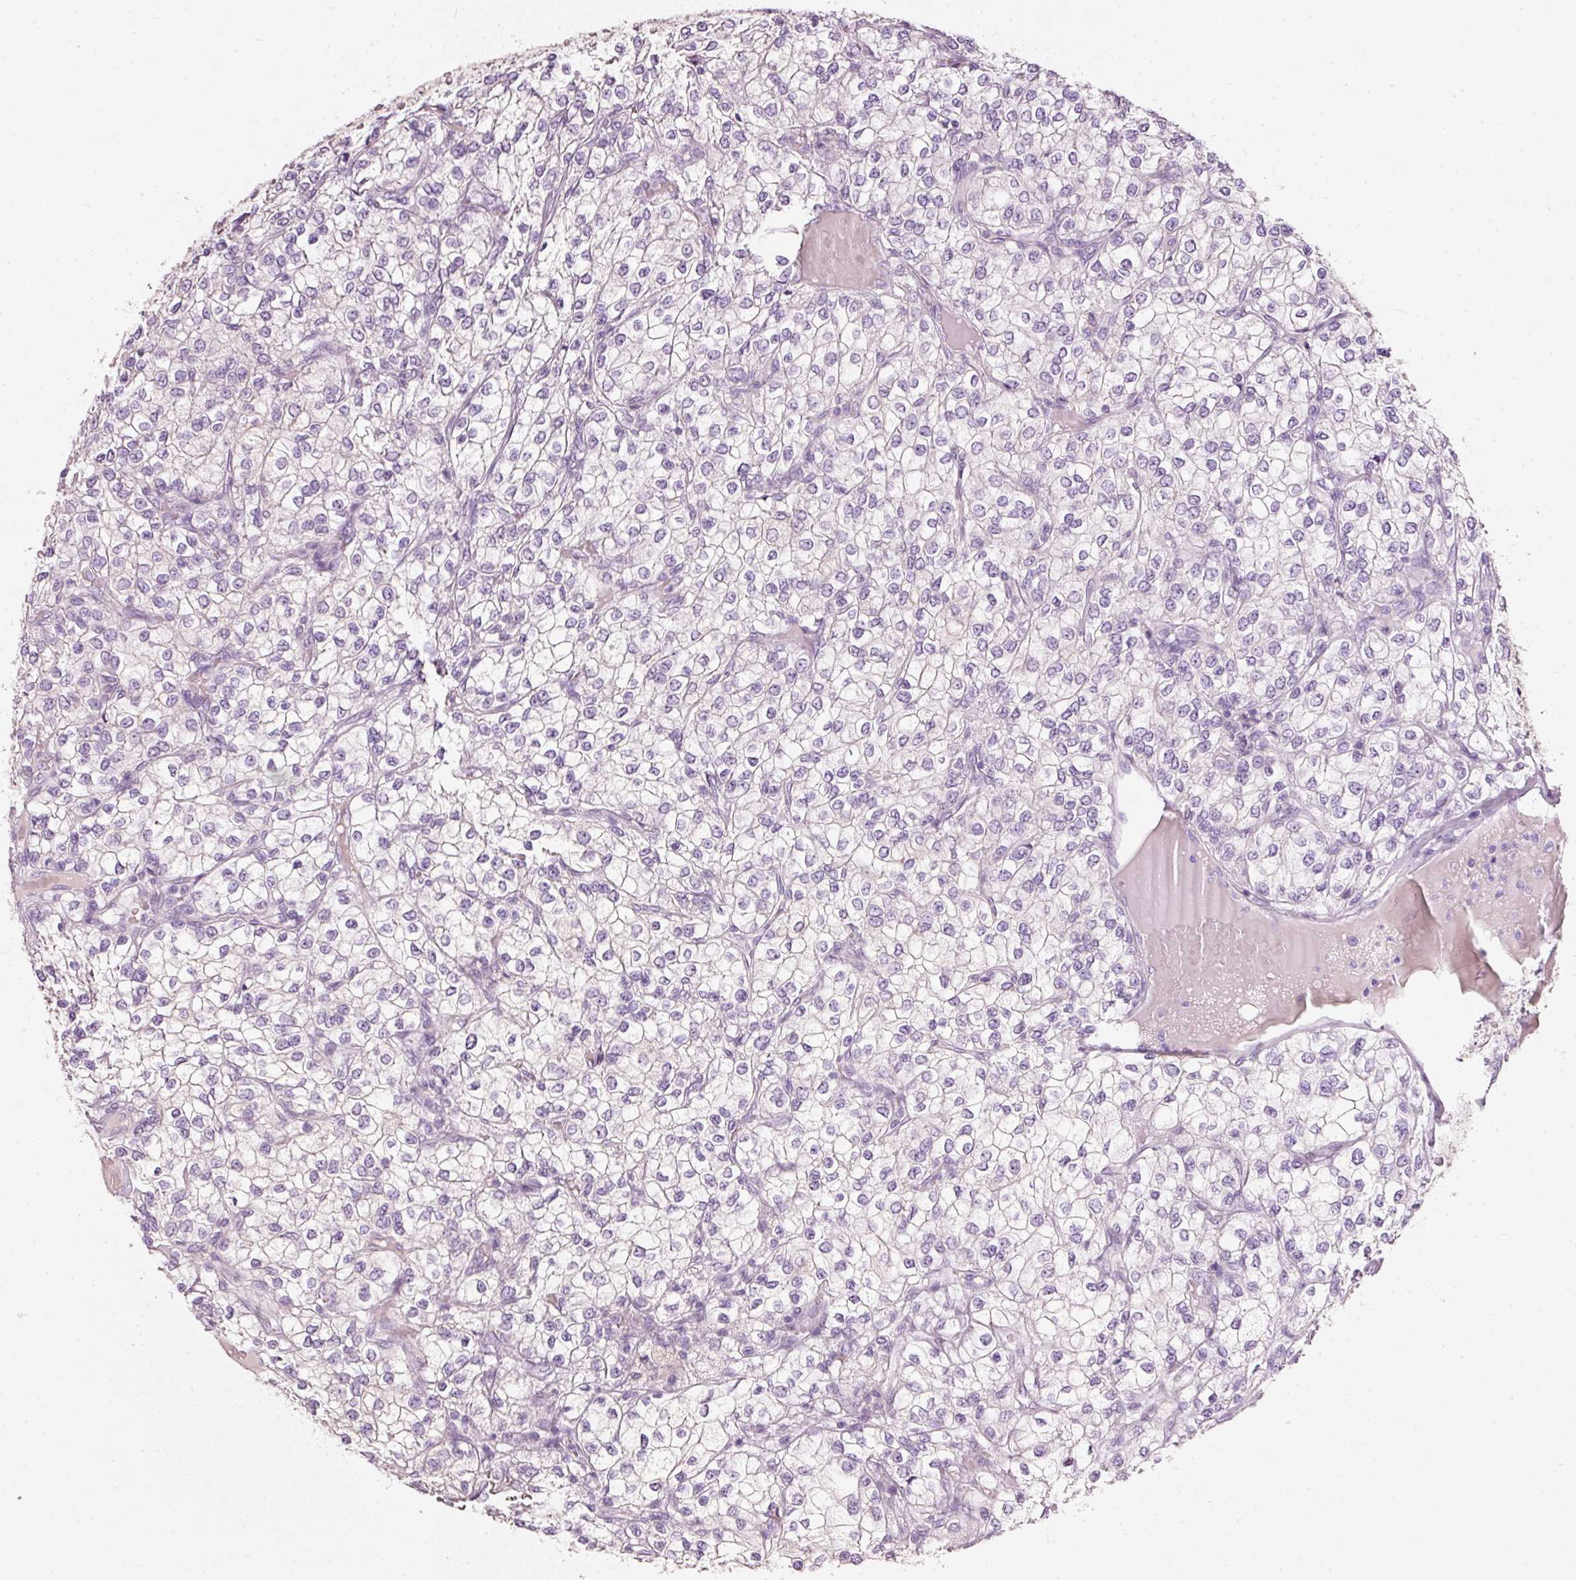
{"staining": {"intensity": "negative", "quantity": "none", "location": "none"}, "tissue": "renal cancer", "cell_type": "Tumor cells", "image_type": "cancer", "snomed": [{"axis": "morphology", "description": "Adenocarcinoma, NOS"}, {"axis": "topography", "description": "Kidney"}], "caption": "The photomicrograph exhibits no staining of tumor cells in renal cancer.", "gene": "PDXDC1", "patient": {"sex": "male", "age": 80}}